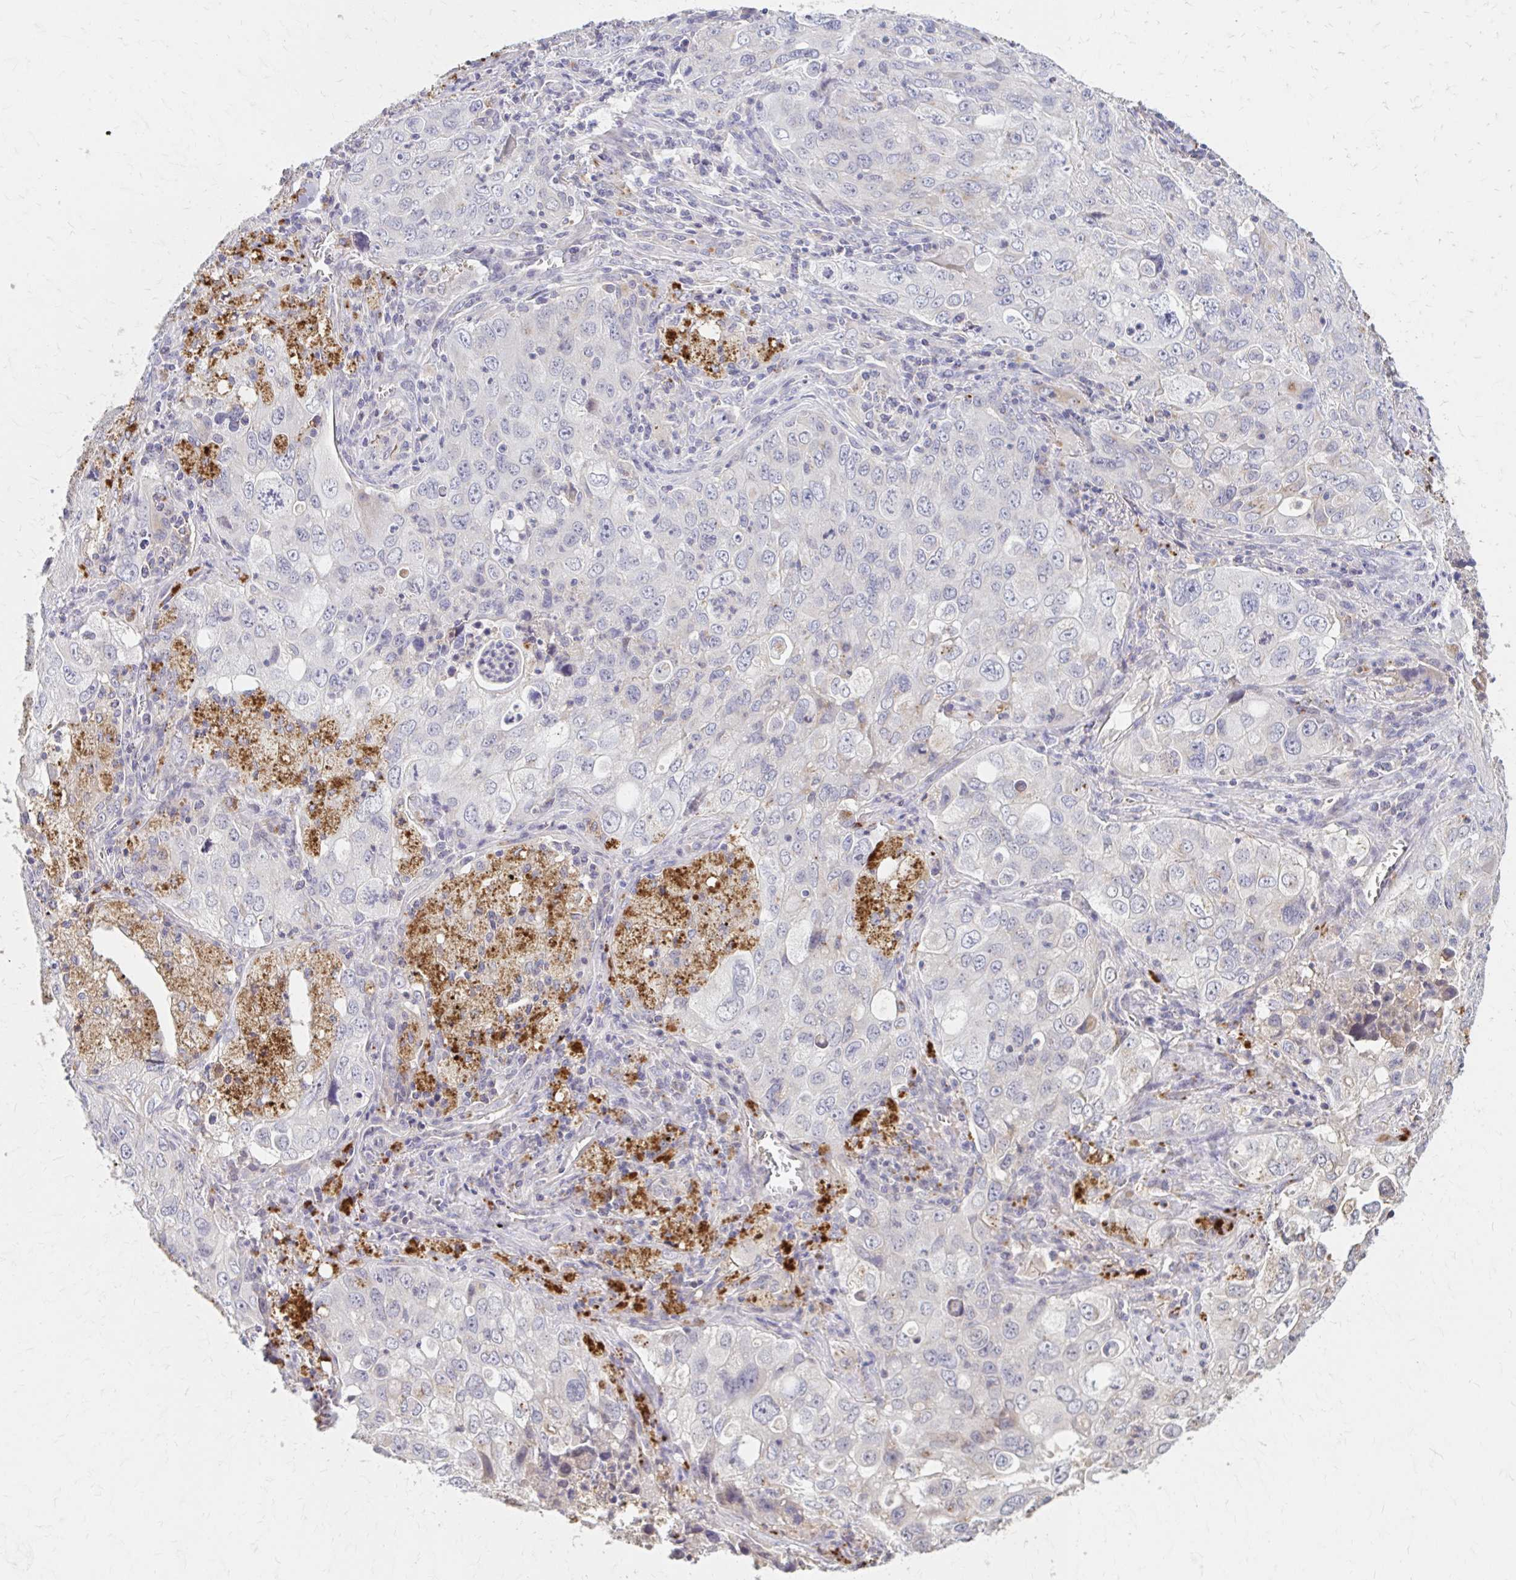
{"staining": {"intensity": "negative", "quantity": "none", "location": "none"}, "tissue": "lung cancer", "cell_type": "Tumor cells", "image_type": "cancer", "snomed": [{"axis": "morphology", "description": "Adenocarcinoma, NOS"}, {"axis": "morphology", "description": "Adenocarcinoma, metastatic, NOS"}, {"axis": "topography", "description": "Lymph node"}, {"axis": "topography", "description": "Lung"}], "caption": "Tumor cells show no significant protein staining in lung cancer.", "gene": "HMGCS2", "patient": {"sex": "female", "age": 42}}